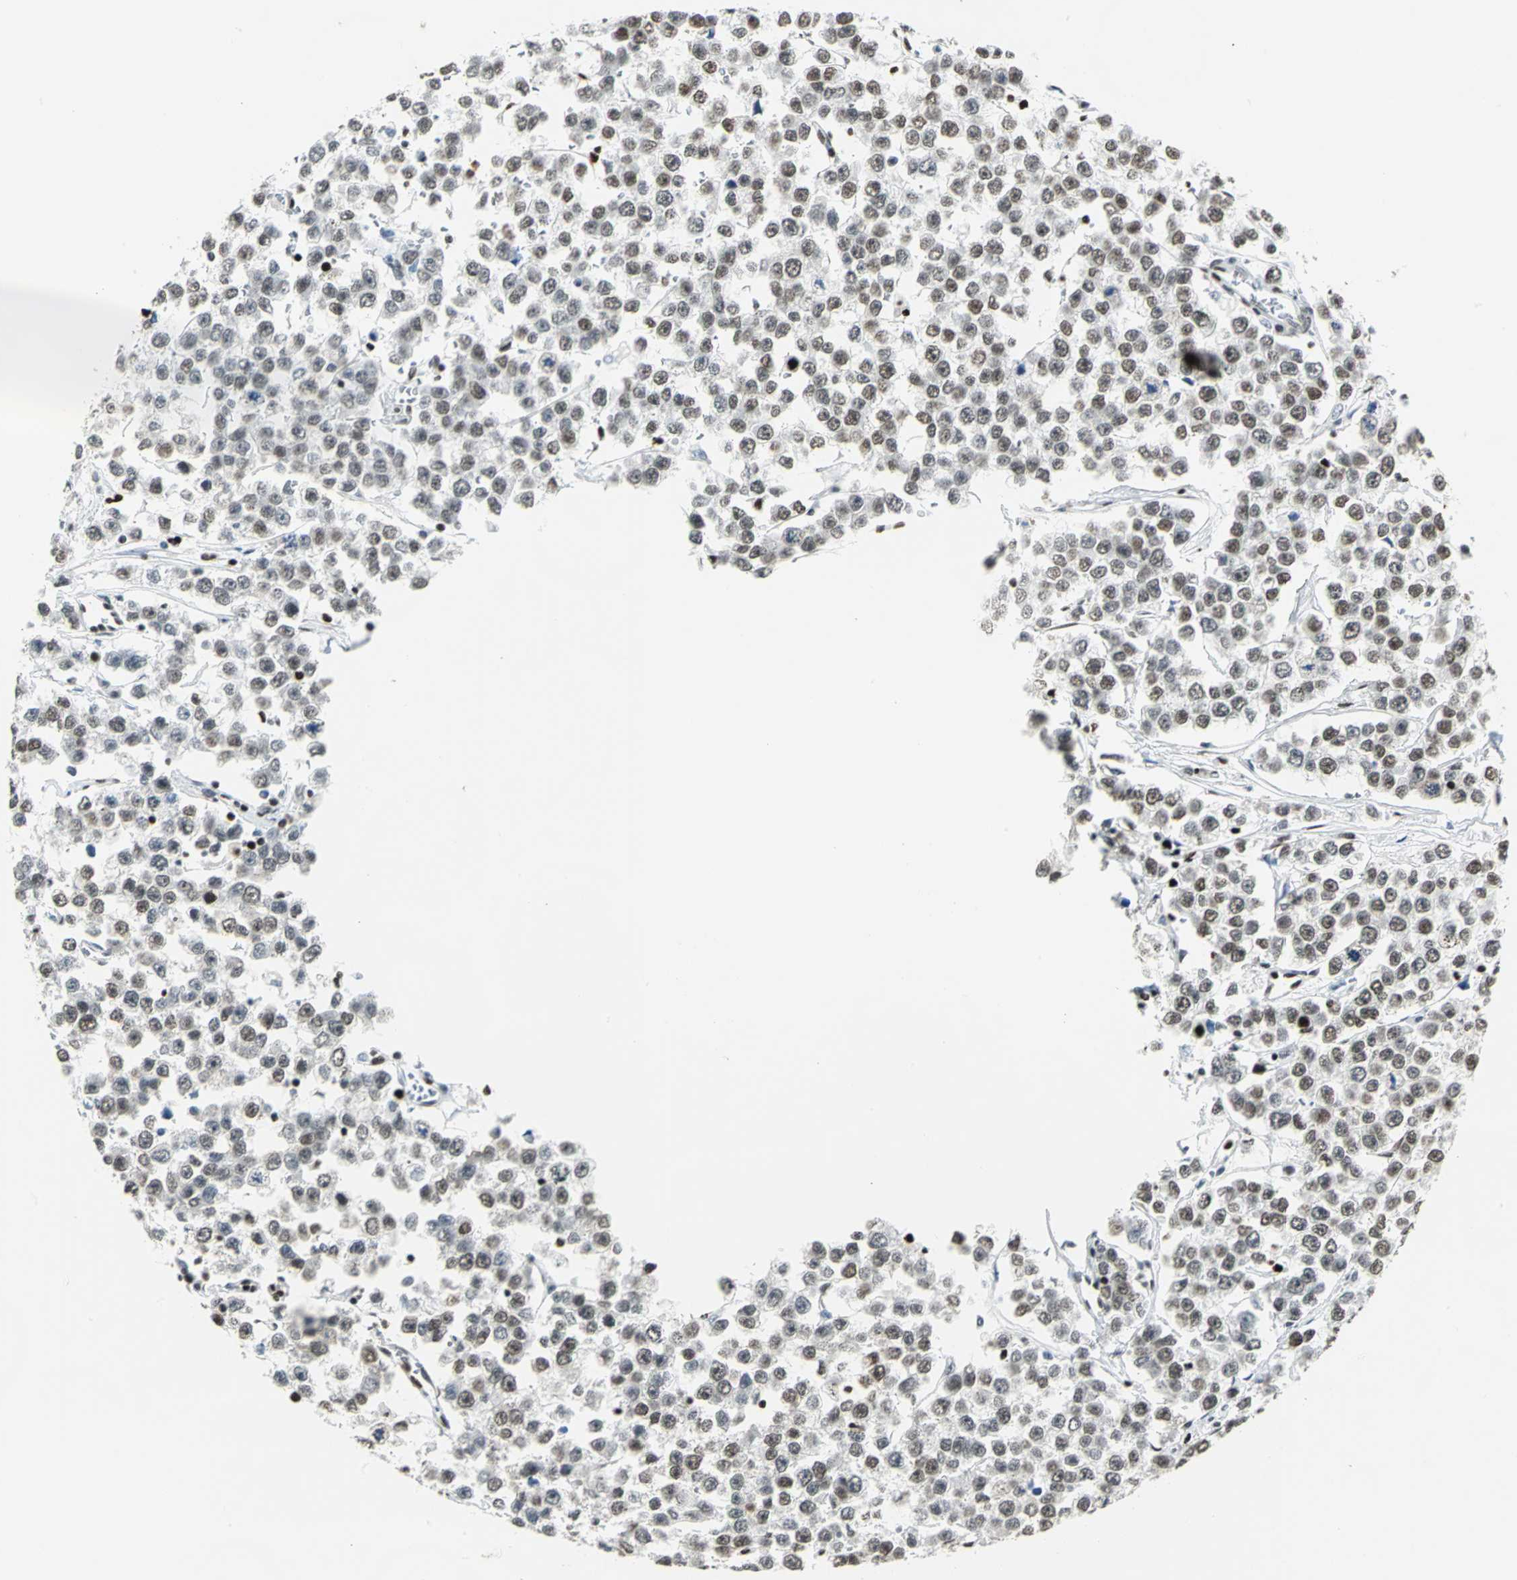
{"staining": {"intensity": "strong", "quantity": ">75%", "location": "nuclear"}, "tissue": "testis cancer", "cell_type": "Tumor cells", "image_type": "cancer", "snomed": [{"axis": "morphology", "description": "Seminoma, NOS"}, {"axis": "morphology", "description": "Carcinoma, Embryonal, NOS"}, {"axis": "topography", "description": "Testis"}], "caption": "The immunohistochemical stain labels strong nuclear positivity in tumor cells of testis cancer tissue.", "gene": "HNRNPD", "patient": {"sex": "male", "age": 52}}